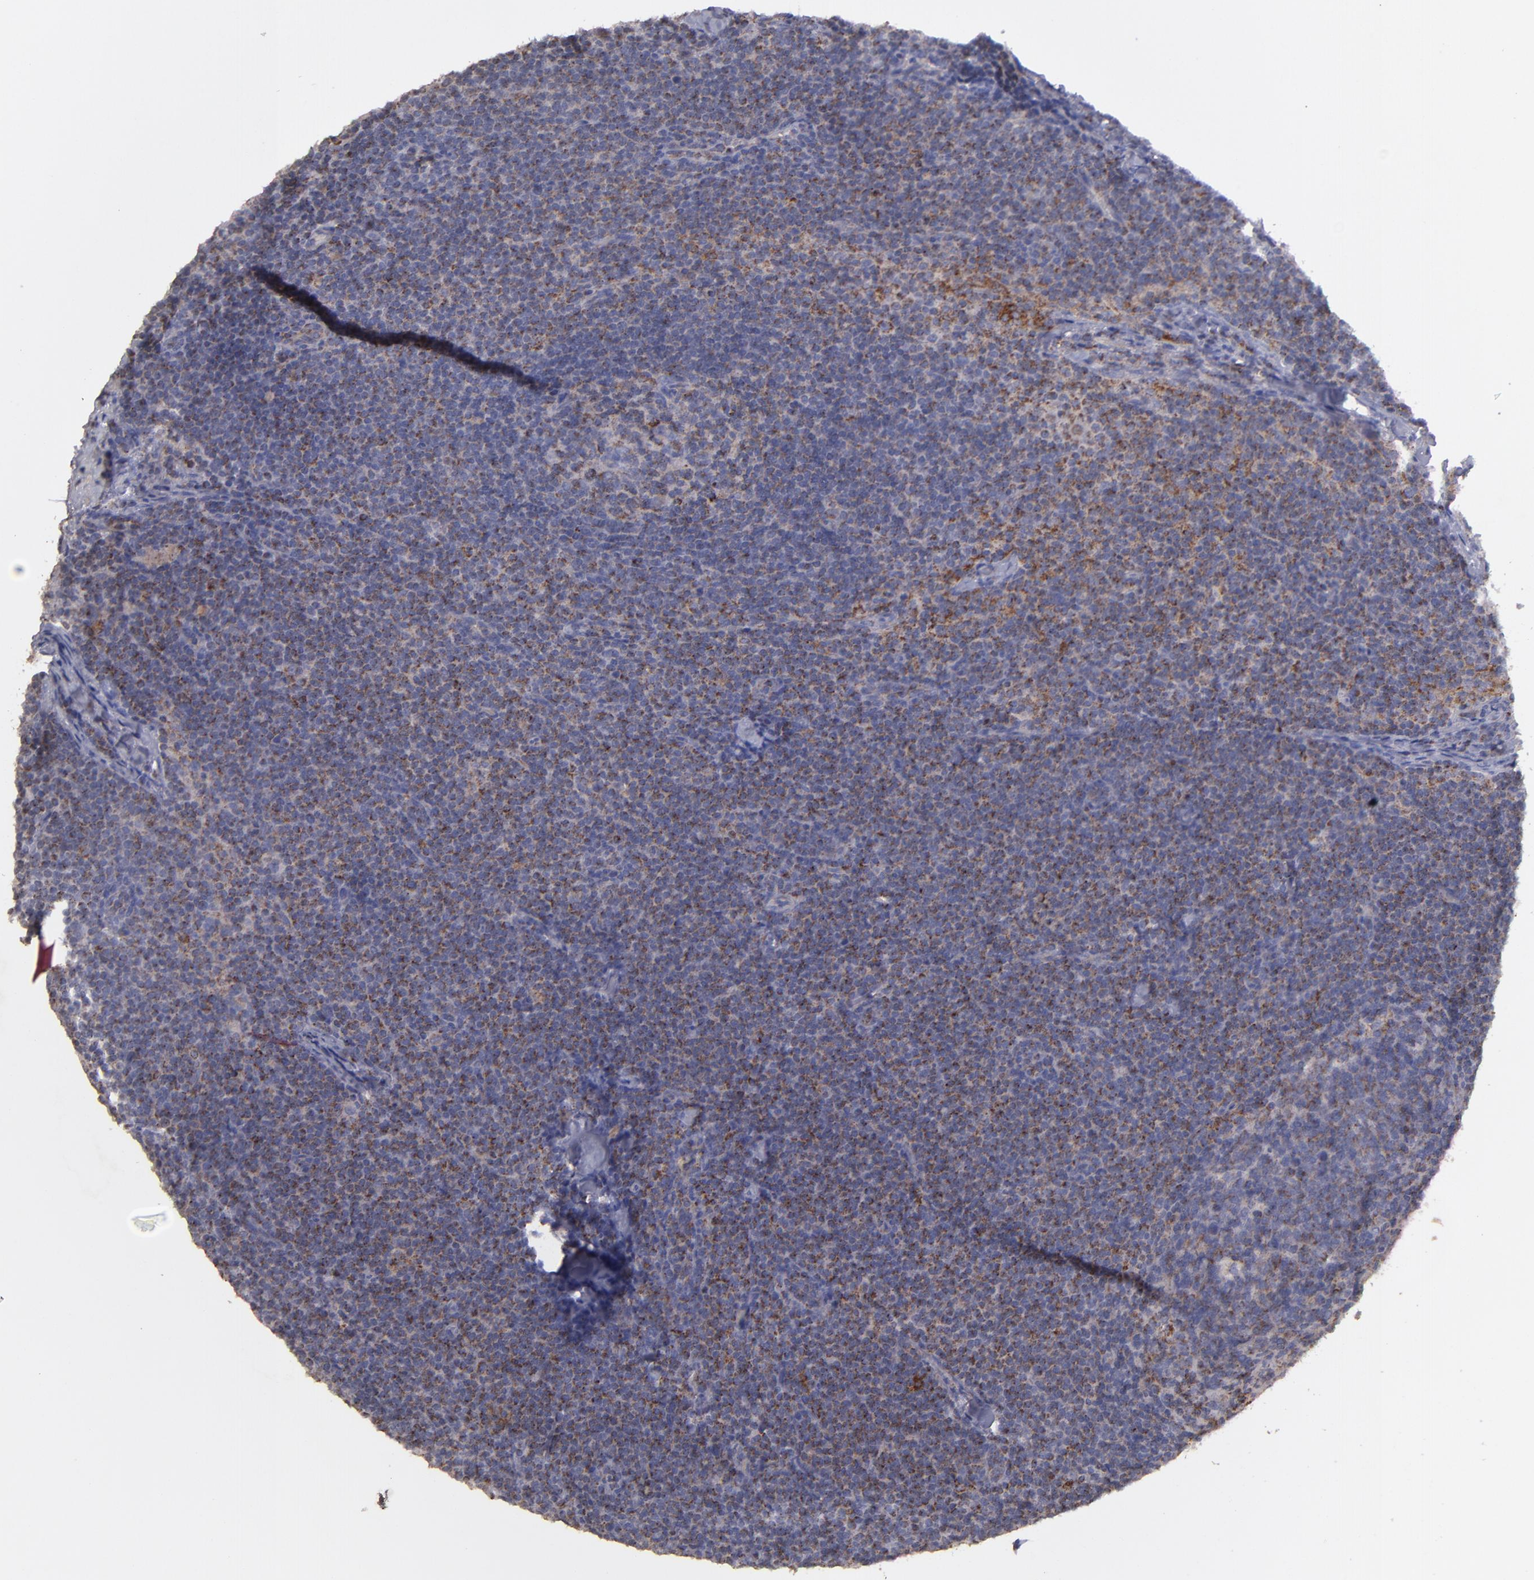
{"staining": {"intensity": "moderate", "quantity": "25%-75%", "location": "cytoplasmic/membranous"}, "tissue": "lymphoma", "cell_type": "Tumor cells", "image_type": "cancer", "snomed": [{"axis": "morphology", "description": "Malignant lymphoma, non-Hodgkin's type, High grade"}, {"axis": "topography", "description": "Lymph node"}], "caption": "Malignant lymphoma, non-Hodgkin's type (high-grade) stained for a protein (brown) reveals moderate cytoplasmic/membranous positive expression in about 25%-75% of tumor cells.", "gene": "CLTA", "patient": {"sex": "female", "age": 58}}